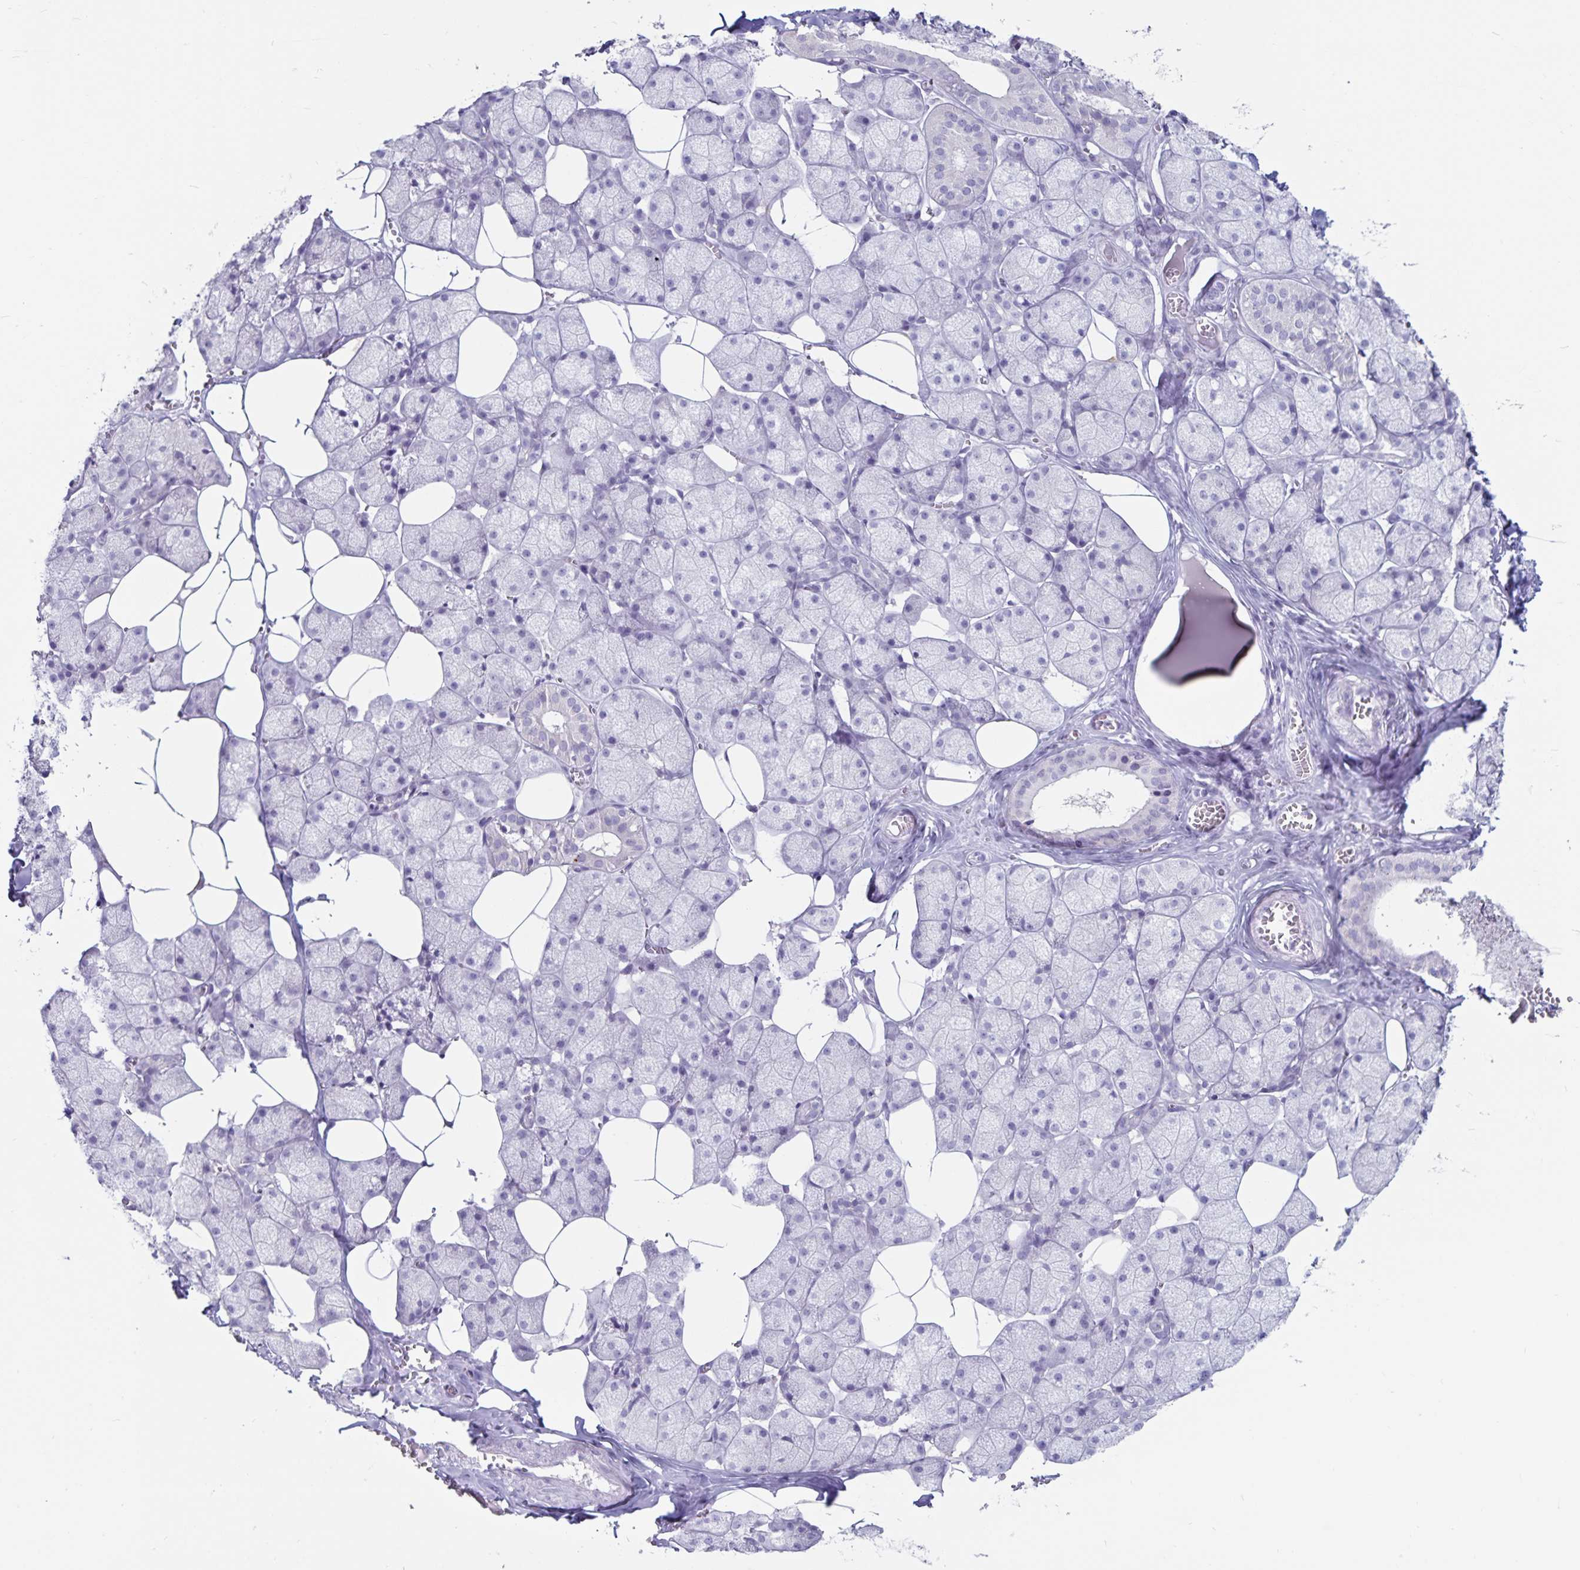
{"staining": {"intensity": "negative", "quantity": "none", "location": "none"}, "tissue": "salivary gland", "cell_type": "Glandular cells", "image_type": "normal", "snomed": [{"axis": "morphology", "description": "Normal tissue, NOS"}, {"axis": "topography", "description": "Salivary gland"}, {"axis": "topography", "description": "Peripheral nerve tissue"}], "caption": "High magnification brightfield microscopy of benign salivary gland stained with DAB (3,3'-diaminobenzidine) (brown) and counterstained with hematoxylin (blue): glandular cells show no significant expression.", "gene": "GNLY", "patient": {"sex": "male", "age": 38}}